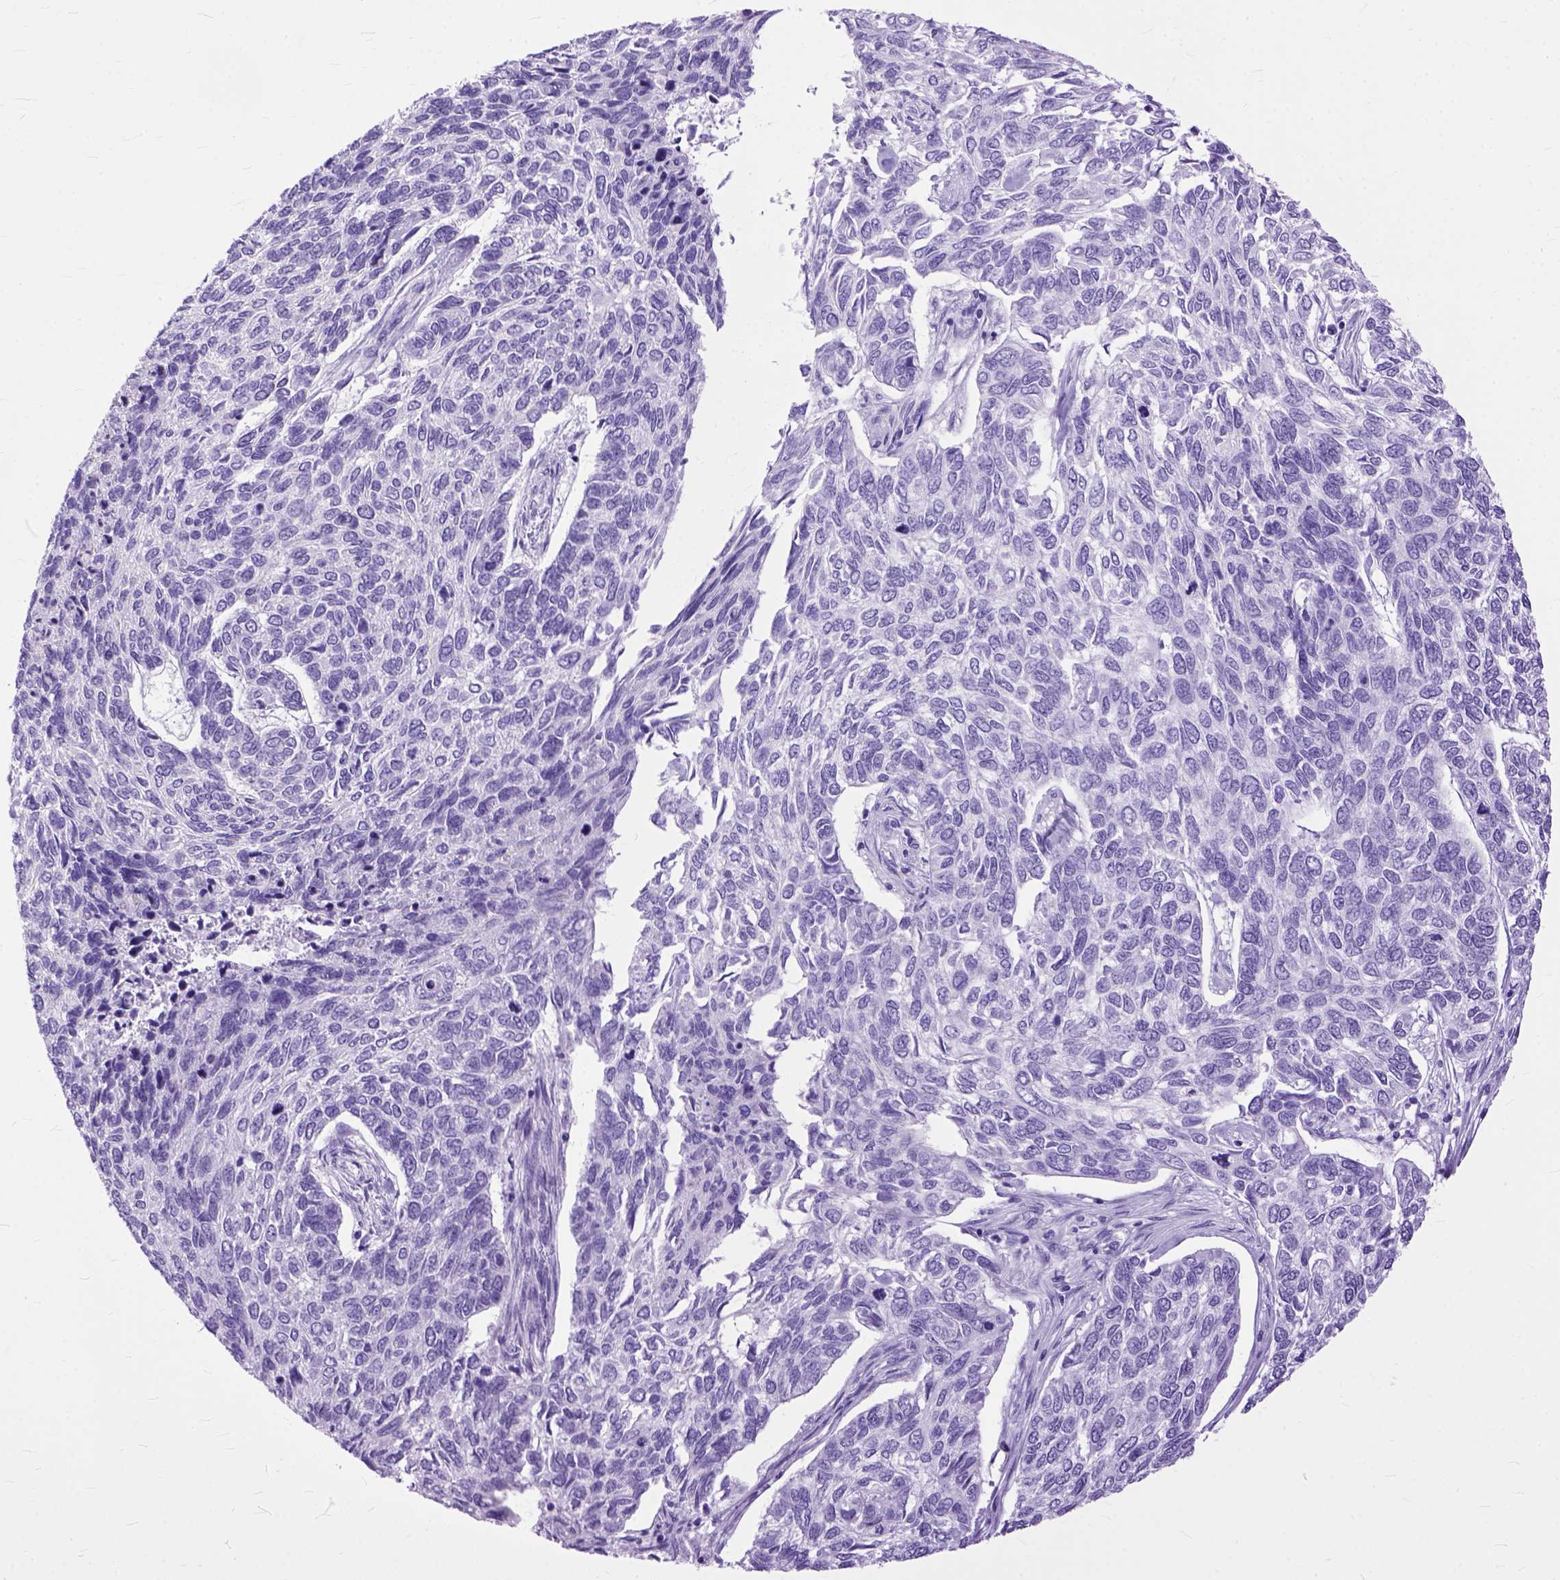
{"staining": {"intensity": "negative", "quantity": "none", "location": "none"}, "tissue": "skin cancer", "cell_type": "Tumor cells", "image_type": "cancer", "snomed": [{"axis": "morphology", "description": "Basal cell carcinoma"}, {"axis": "topography", "description": "Skin"}], "caption": "Basal cell carcinoma (skin) stained for a protein using immunohistochemistry demonstrates no expression tumor cells.", "gene": "GNGT1", "patient": {"sex": "female", "age": 65}}